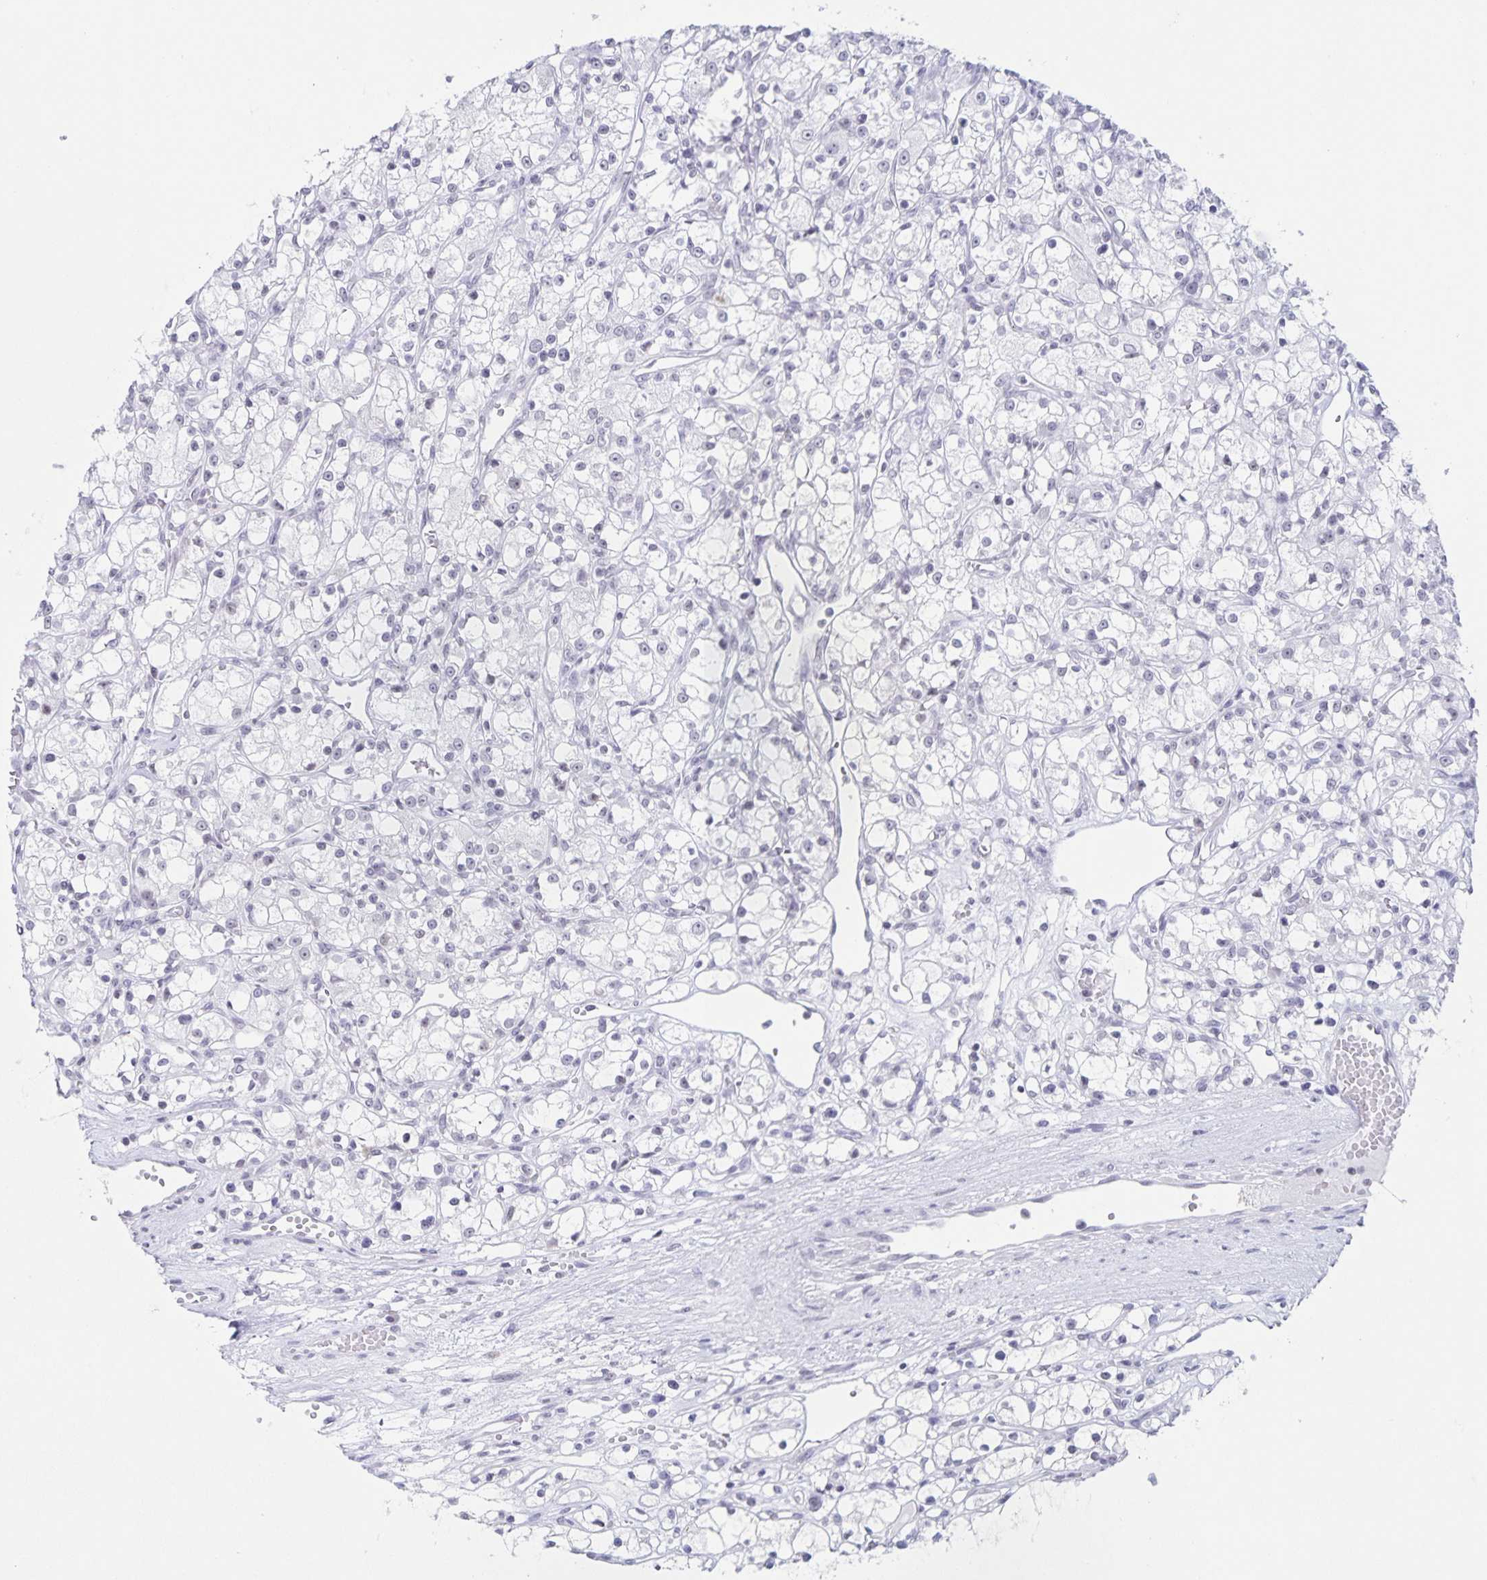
{"staining": {"intensity": "negative", "quantity": "none", "location": "none"}, "tissue": "renal cancer", "cell_type": "Tumor cells", "image_type": "cancer", "snomed": [{"axis": "morphology", "description": "Adenocarcinoma, NOS"}, {"axis": "topography", "description": "Kidney"}], "caption": "A high-resolution image shows immunohistochemistry (IHC) staining of renal cancer (adenocarcinoma), which shows no significant staining in tumor cells. (IHC, brightfield microscopy, high magnification).", "gene": "LCE6A", "patient": {"sex": "female", "age": 59}}